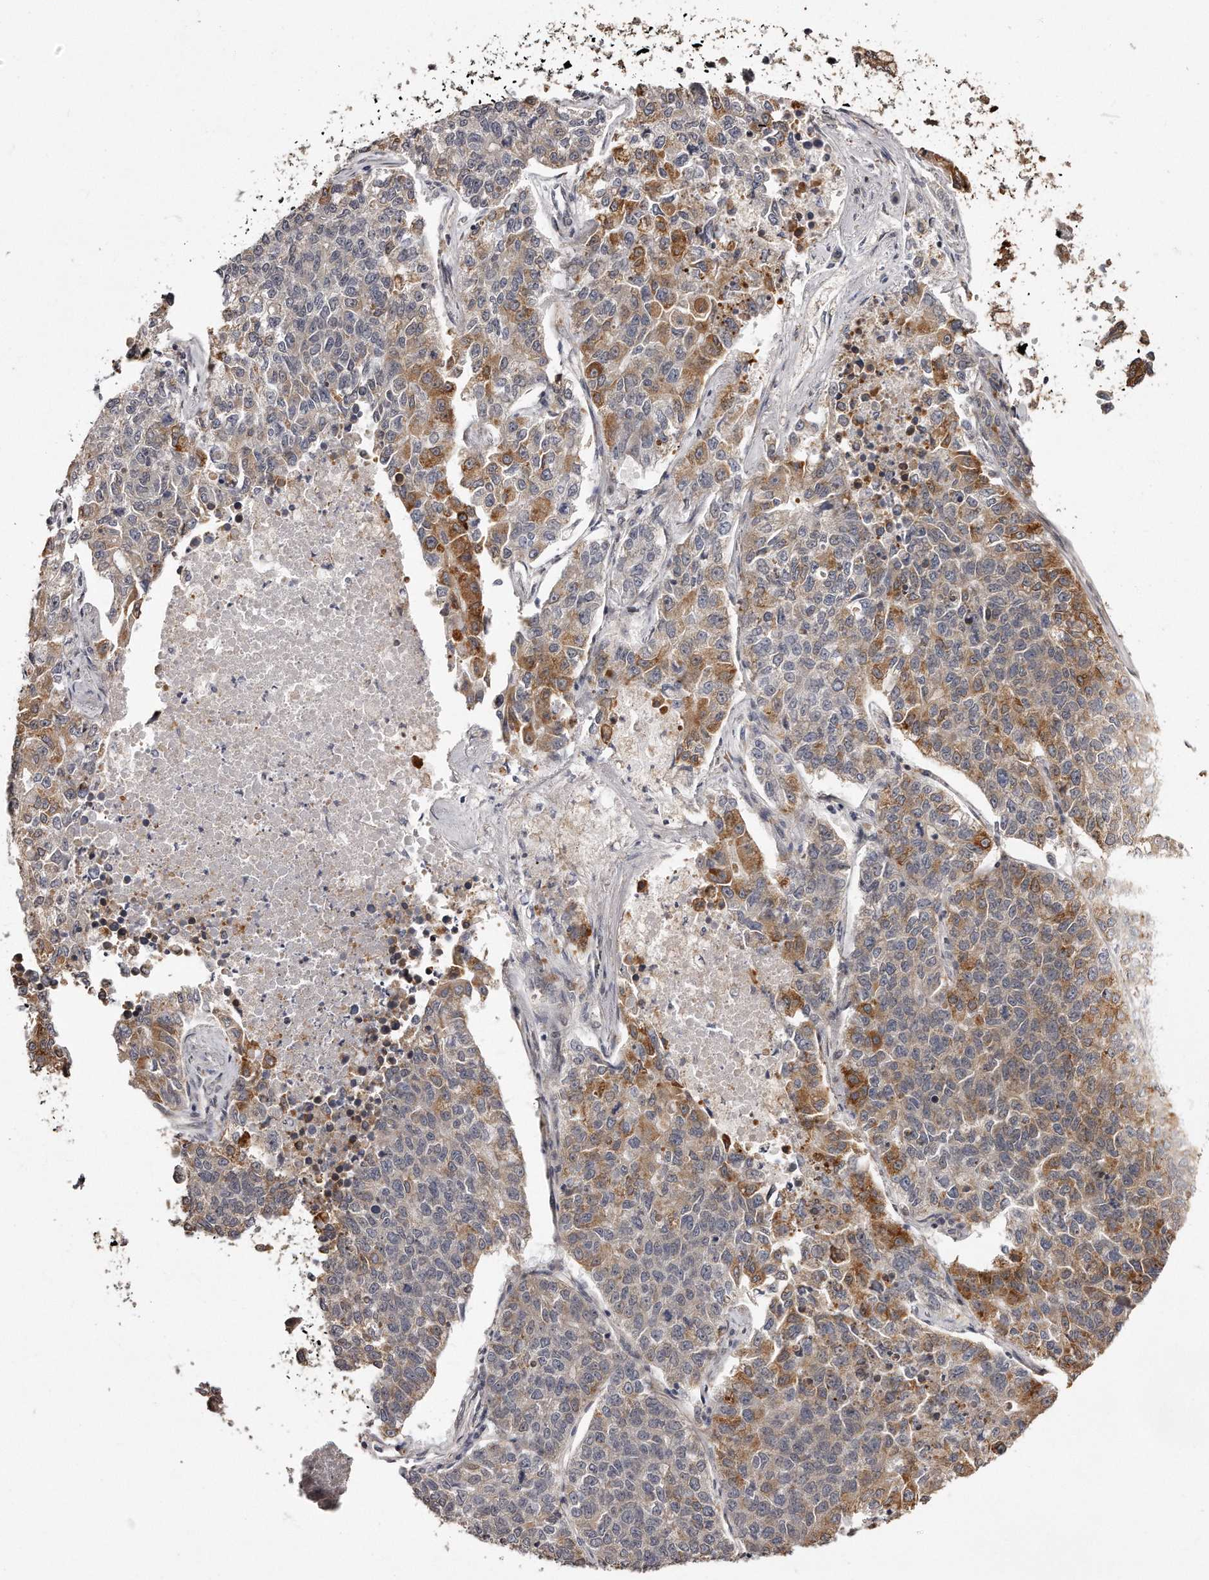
{"staining": {"intensity": "moderate", "quantity": "25%-75%", "location": "cytoplasmic/membranous"}, "tissue": "lung cancer", "cell_type": "Tumor cells", "image_type": "cancer", "snomed": [{"axis": "morphology", "description": "Adenocarcinoma, NOS"}, {"axis": "topography", "description": "Lung"}], "caption": "Adenocarcinoma (lung) stained with a protein marker exhibits moderate staining in tumor cells.", "gene": "TRAPPC14", "patient": {"sex": "male", "age": 49}}